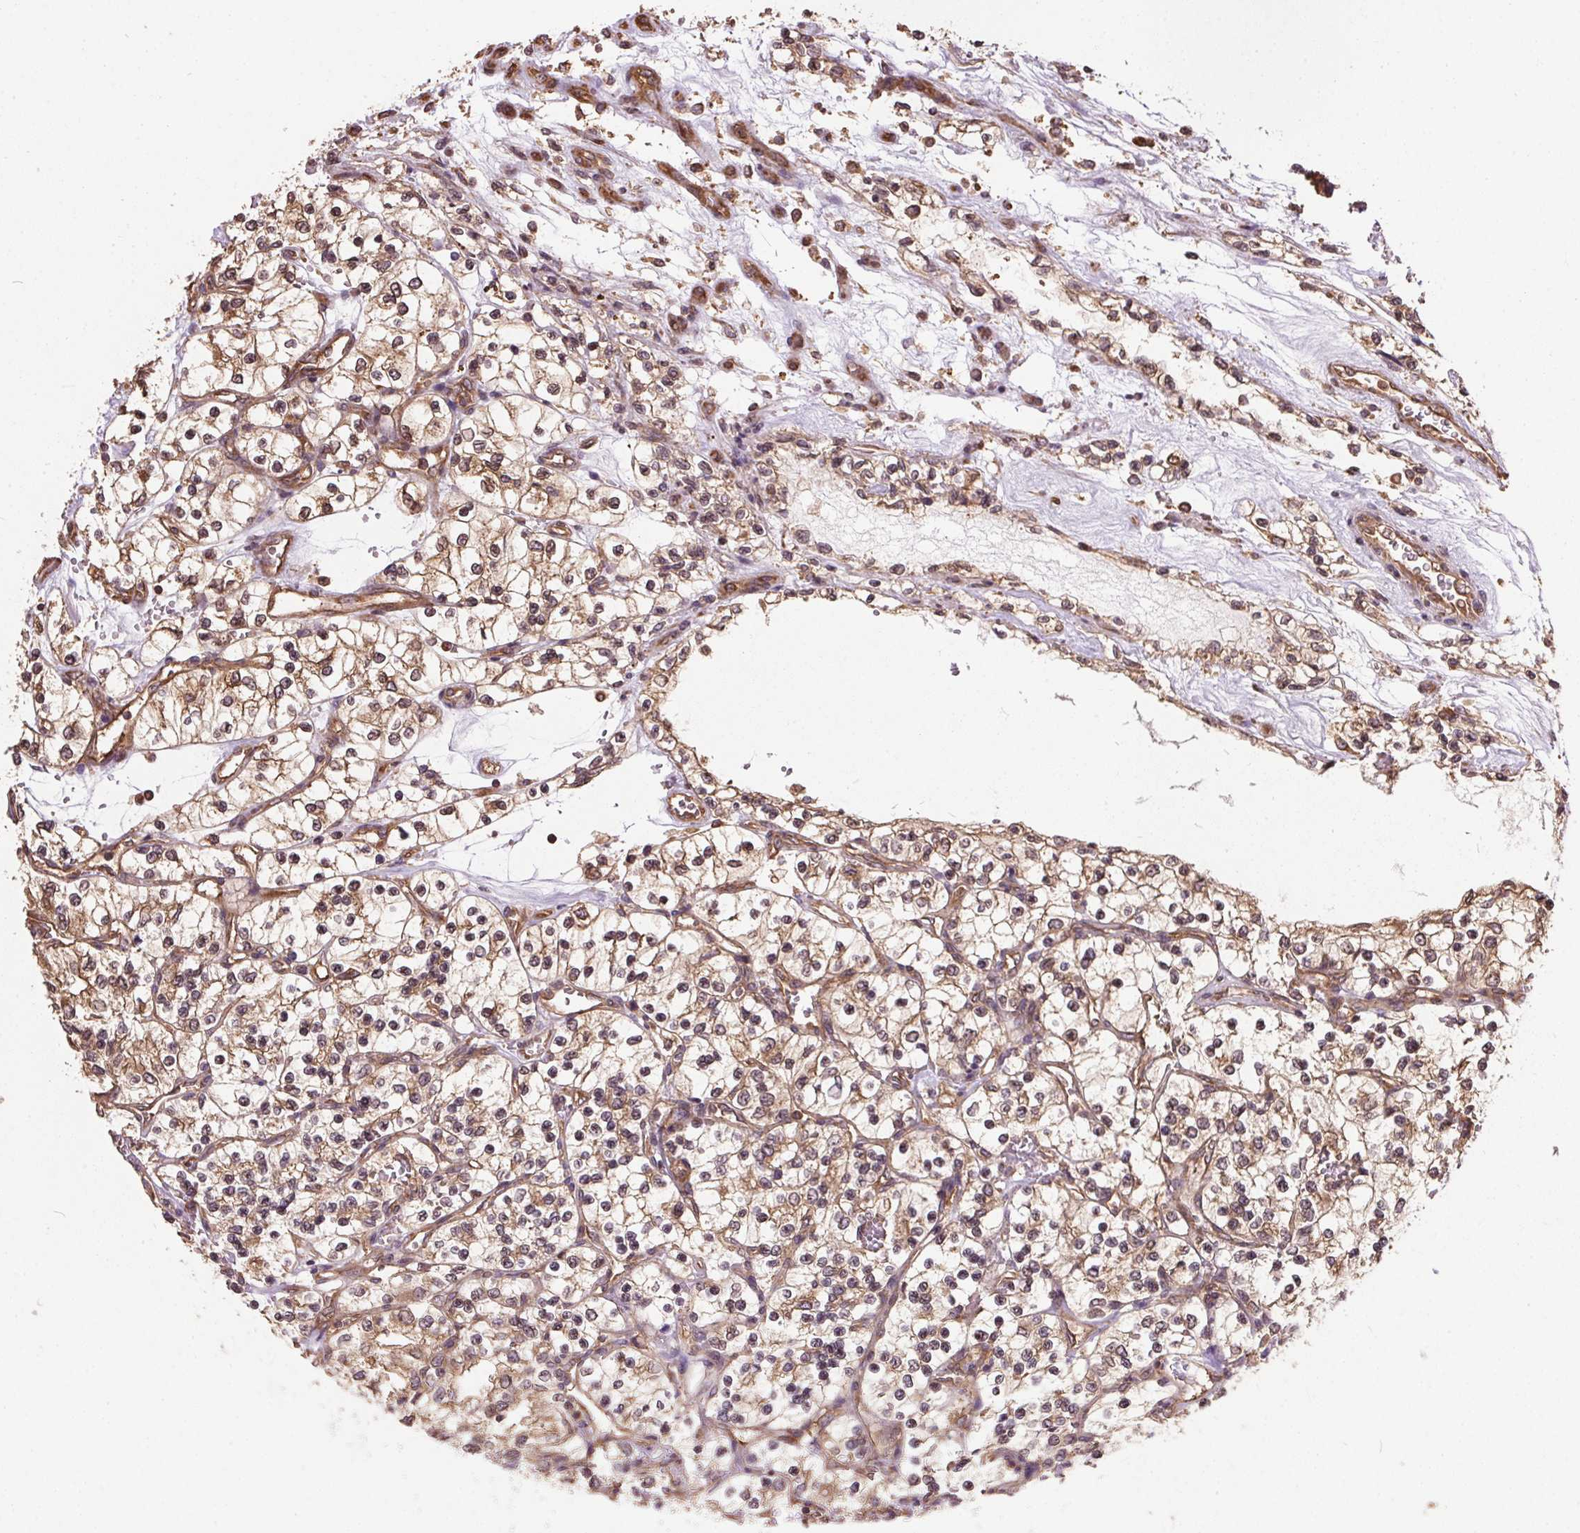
{"staining": {"intensity": "moderate", "quantity": ">75%", "location": "cytoplasmic/membranous"}, "tissue": "renal cancer", "cell_type": "Tumor cells", "image_type": "cancer", "snomed": [{"axis": "morphology", "description": "Adenocarcinoma, NOS"}, {"axis": "topography", "description": "Kidney"}], "caption": "Human renal adenocarcinoma stained with a brown dye shows moderate cytoplasmic/membranous positive expression in about >75% of tumor cells.", "gene": "EIF2S1", "patient": {"sex": "female", "age": 69}}